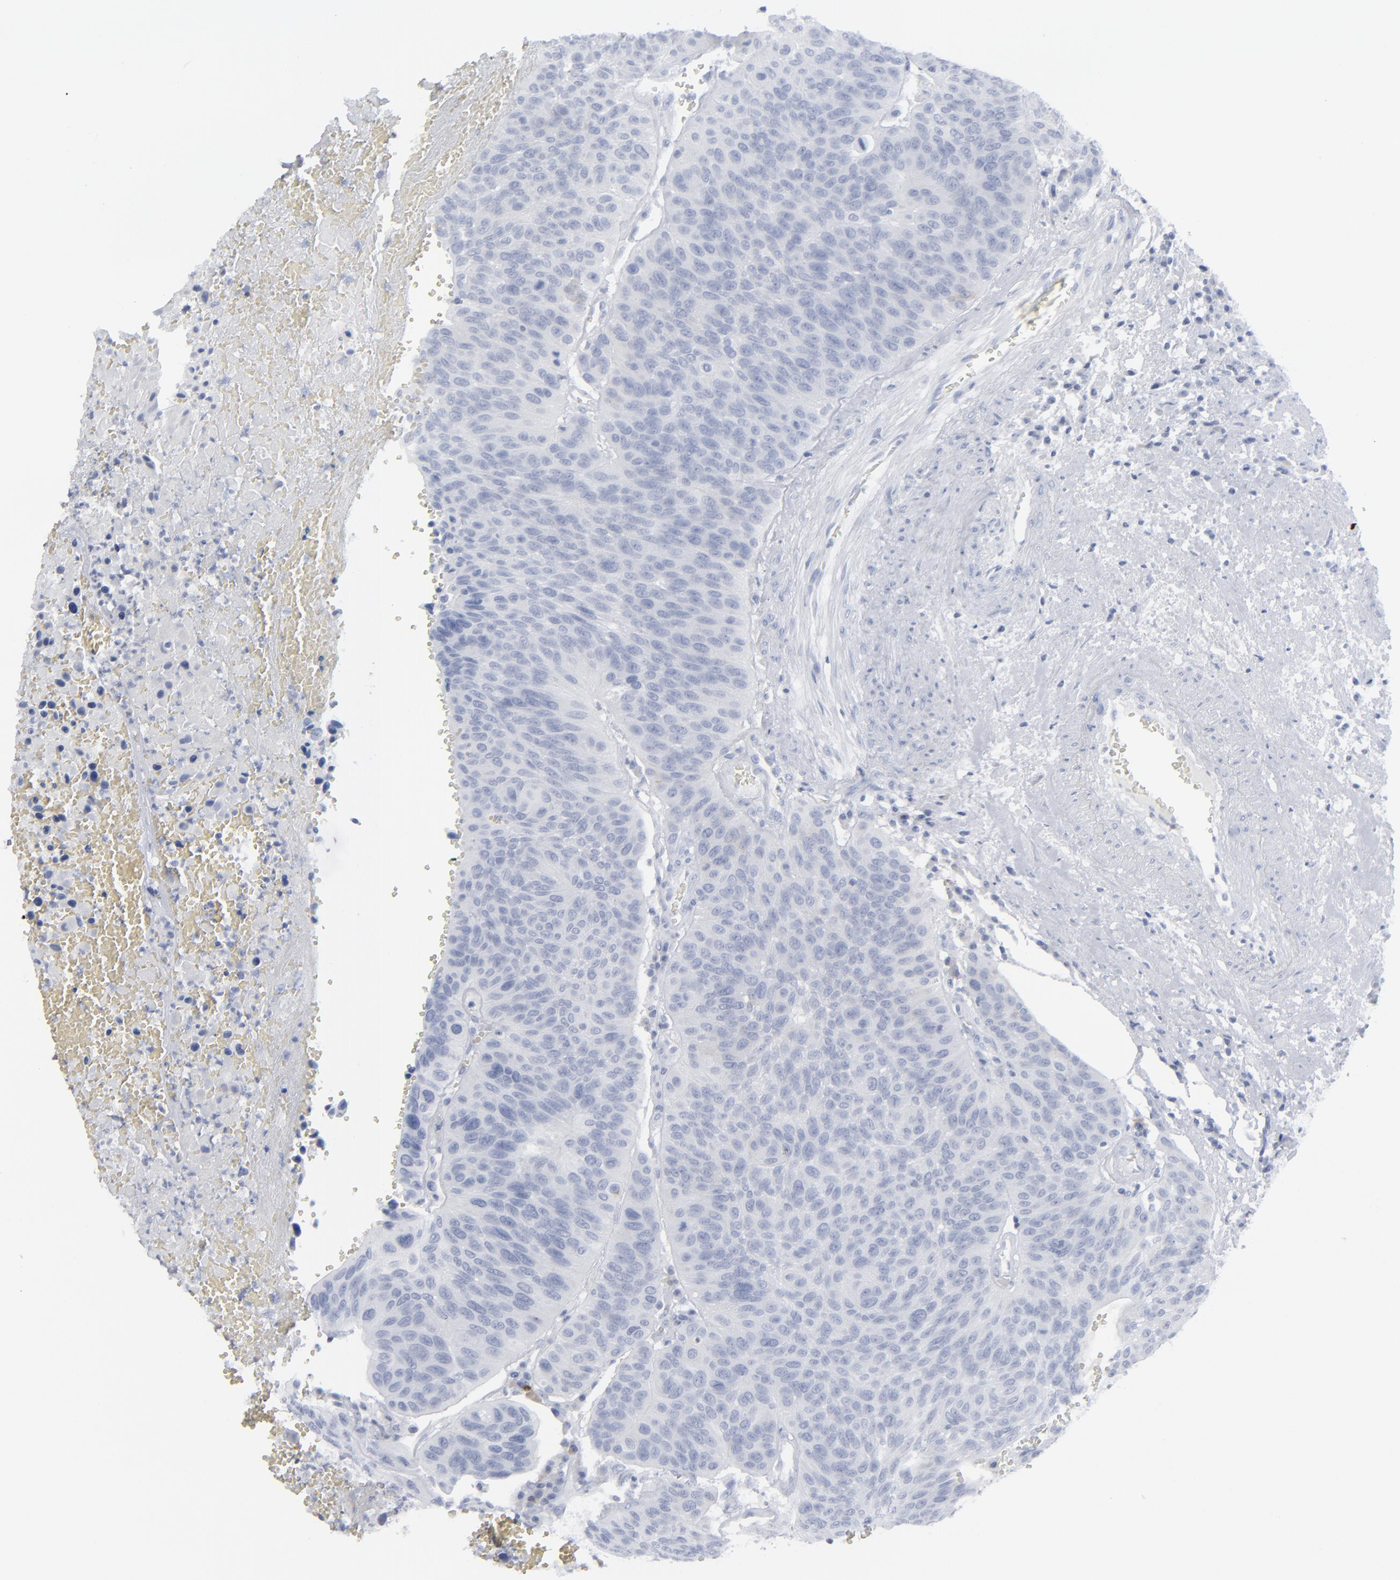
{"staining": {"intensity": "negative", "quantity": "none", "location": "none"}, "tissue": "urothelial cancer", "cell_type": "Tumor cells", "image_type": "cancer", "snomed": [{"axis": "morphology", "description": "Urothelial carcinoma, High grade"}, {"axis": "topography", "description": "Urinary bladder"}], "caption": "Tumor cells are negative for protein expression in human urothelial cancer. (Stains: DAB (3,3'-diaminobenzidine) IHC with hematoxylin counter stain, Microscopy: brightfield microscopy at high magnification).", "gene": "MSLN", "patient": {"sex": "male", "age": 66}}